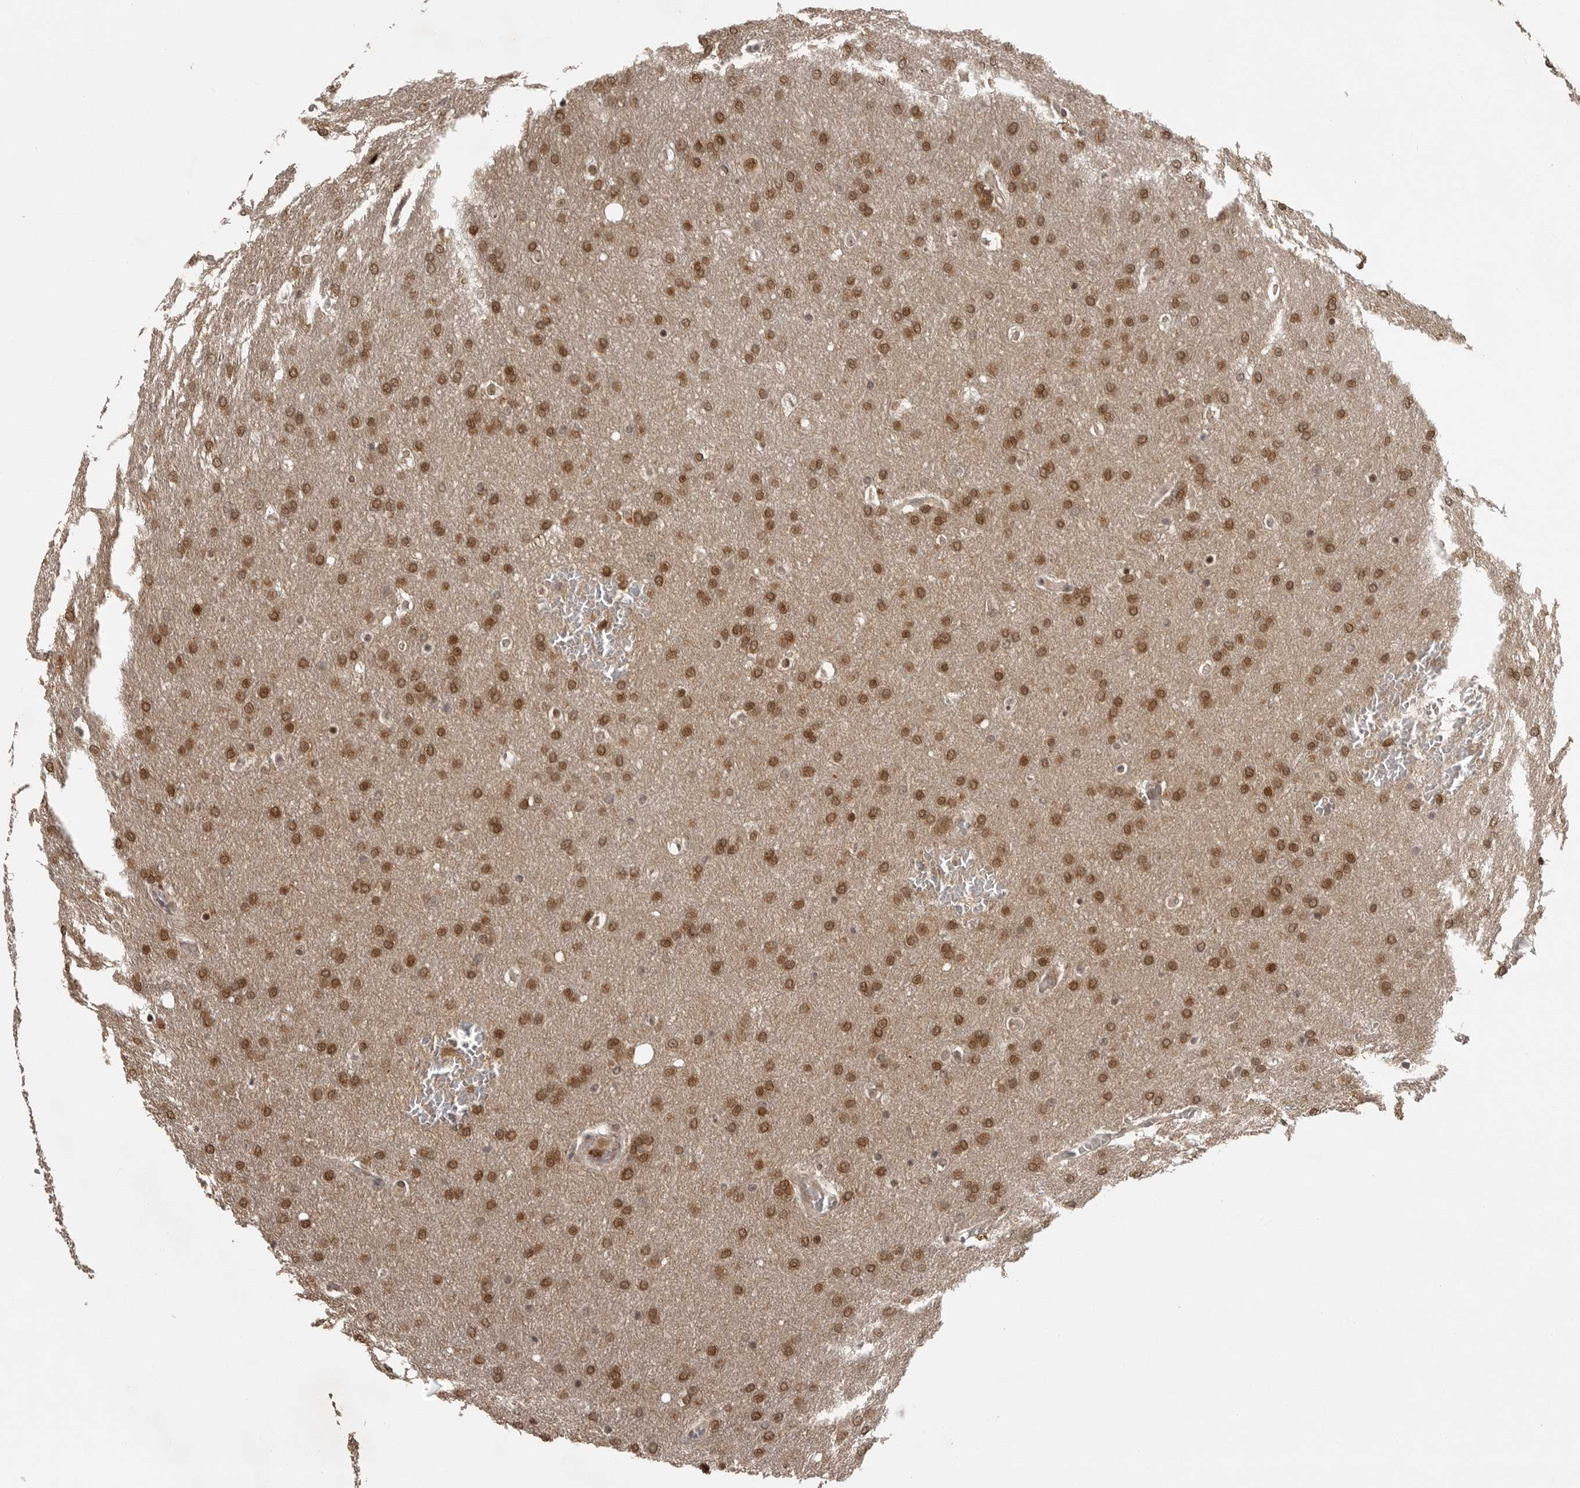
{"staining": {"intensity": "moderate", "quantity": ">75%", "location": "cytoplasmic/membranous,nuclear"}, "tissue": "glioma", "cell_type": "Tumor cells", "image_type": "cancer", "snomed": [{"axis": "morphology", "description": "Glioma, malignant, Low grade"}, {"axis": "topography", "description": "Brain"}], "caption": "Tumor cells reveal medium levels of moderate cytoplasmic/membranous and nuclear expression in about >75% of cells in human glioma.", "gene": "PEG3", "patient": {"sex": "female", "age": 37}}